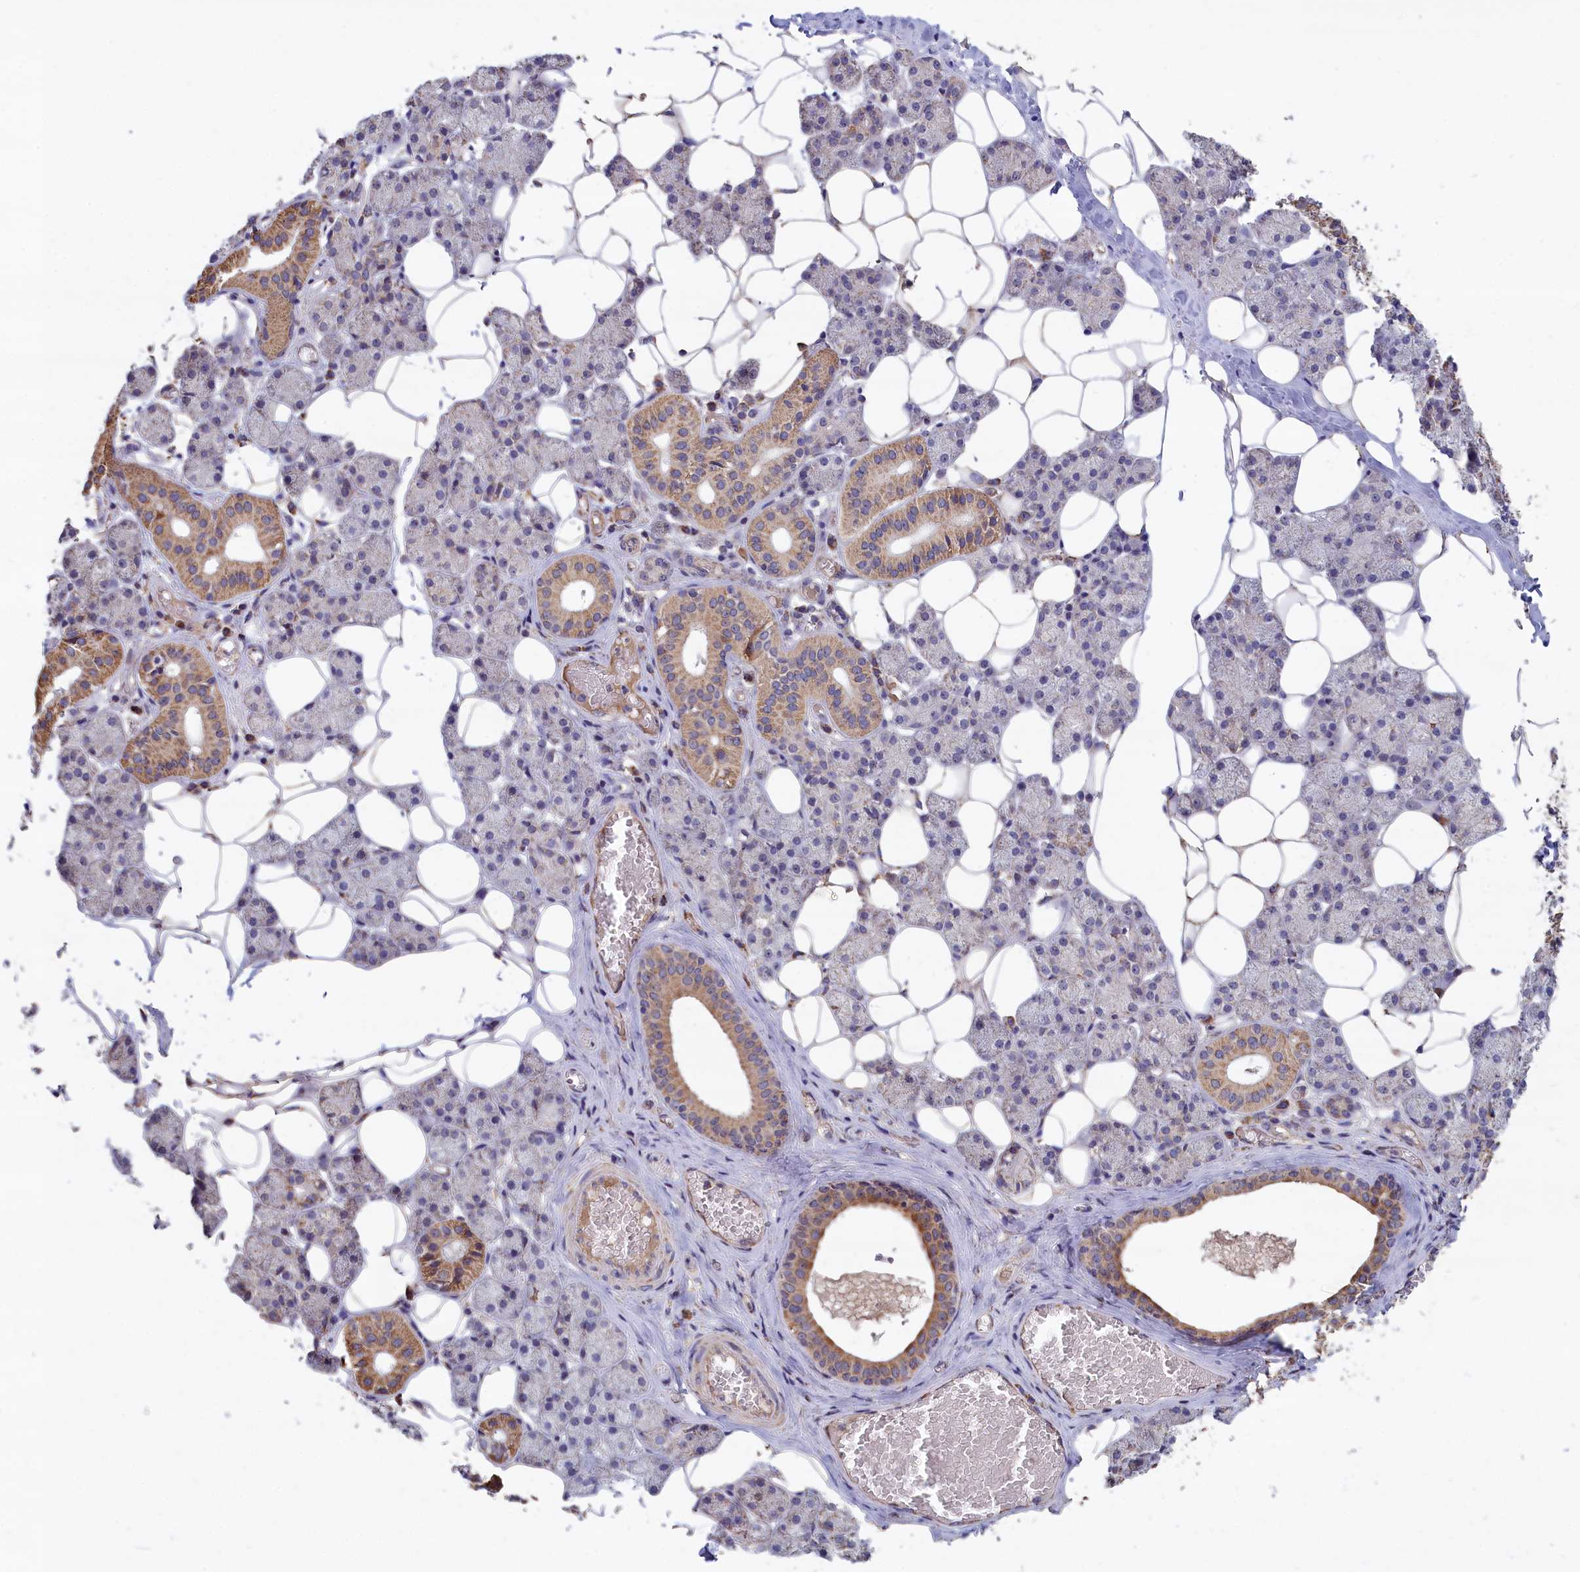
{"staining": {"intensity": "moderate", "quantity": "<25%", "location": "cytoplasmic/membranous"}, "tissue": "salivary gland", "cell_type": "Glandular cells", "image_type": "normal", "snomed": [{"axis": "morphology", "description": "Normal tissue, NOS"}, {"axis": "topography", "description": "Salivary gland"}], "caption": "Immunohistochemistry (IHC) of benign salivary gland reveals low levels of moderate cytoplasmic/membranous positivity in approximately <25% of glandular cells.", "gene": "ENSG00000269825", "patient": {"sex": "female", "age": 33}}